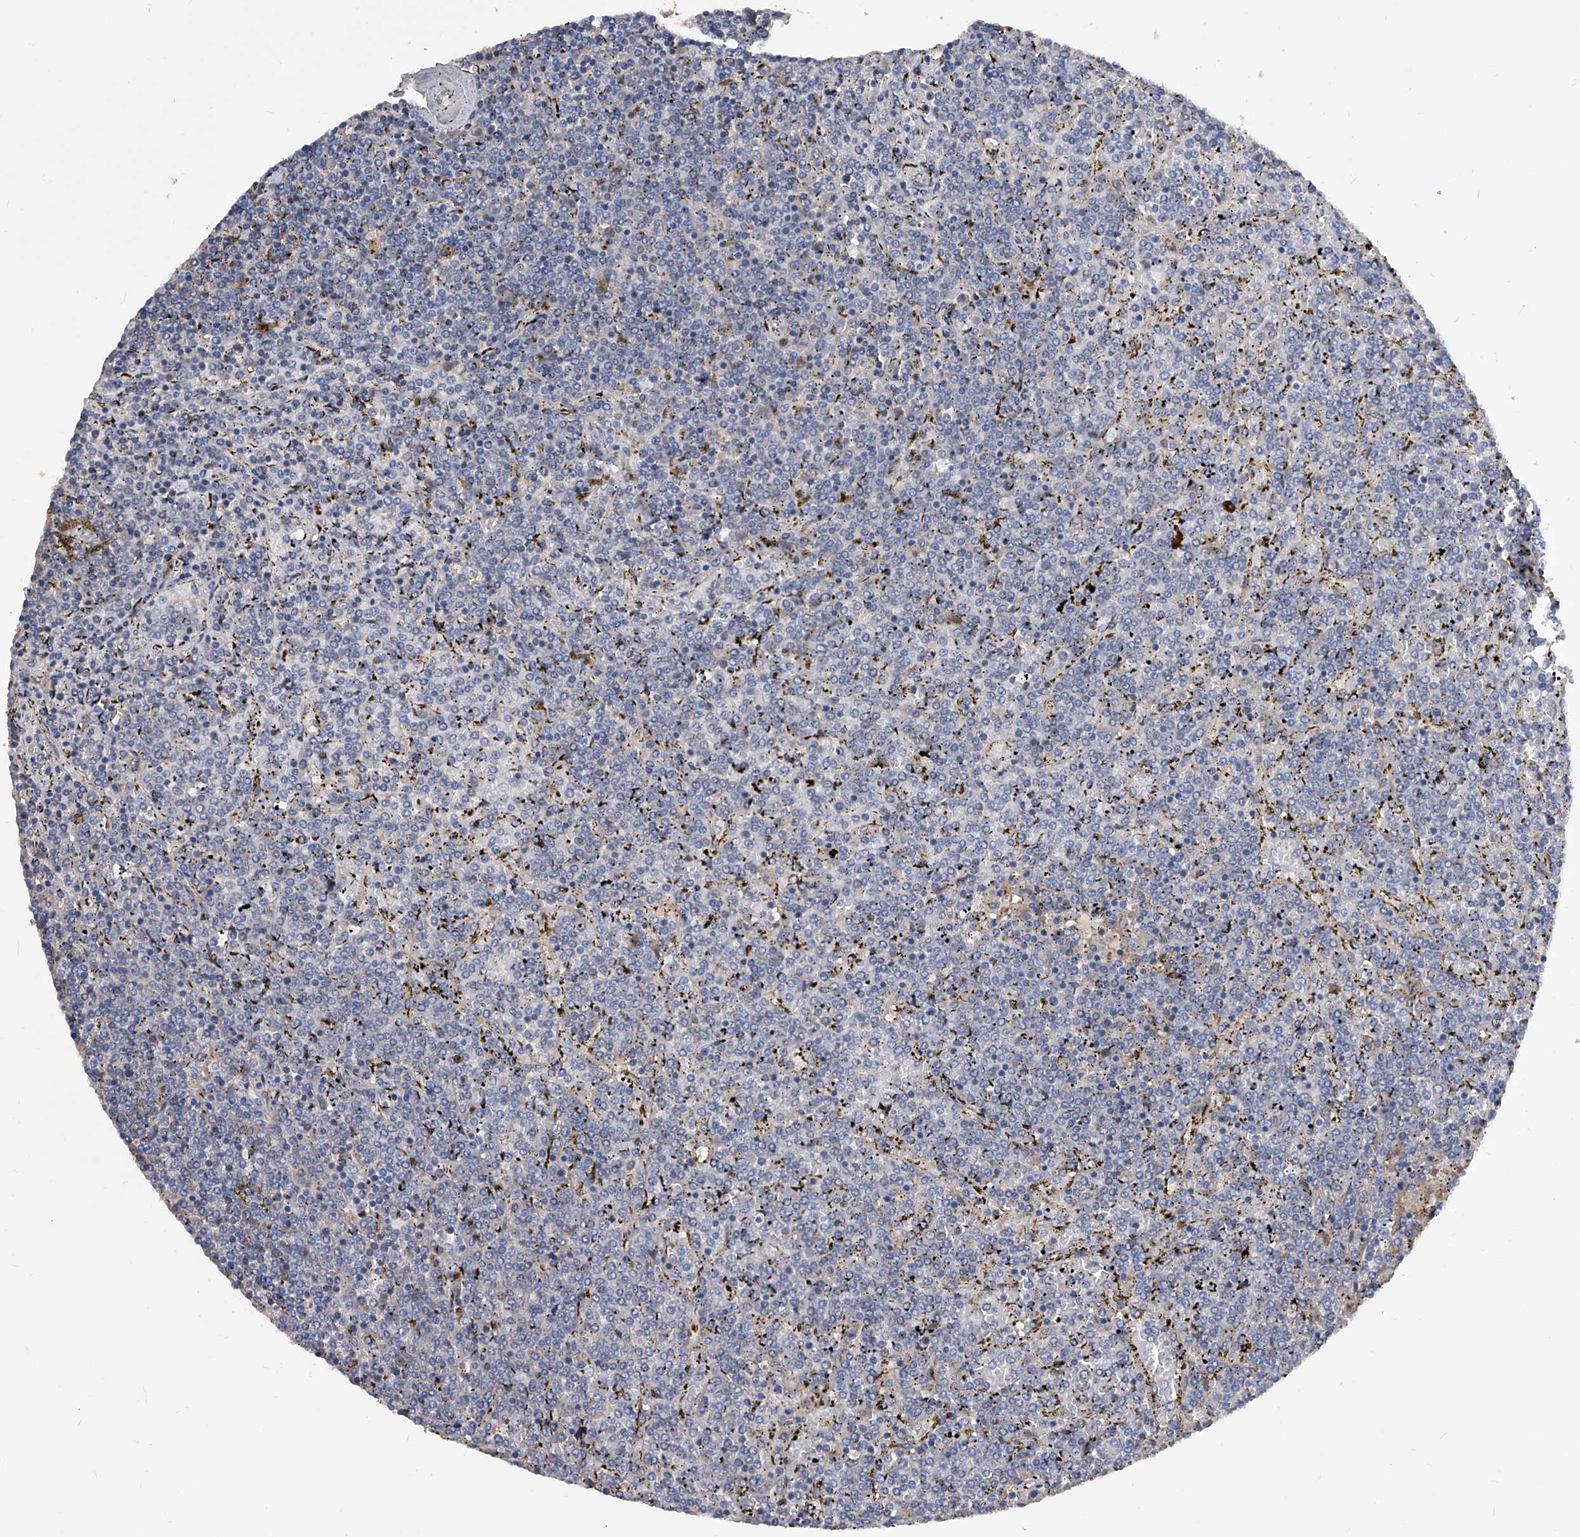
{"staining": {"intensity": "negative", "quantity": "none", "location": "none"}, "tissue": "lymphoma", "cell_type": "Tumor cells", "image_type": "cancer", "snomed": [{"axis": "morphology", "description": "Malignant lymphoma, non-Hodgkin's type, Low grade"}, {"axis": "topography", "description": "Spleen"}], "caption": "An image of lymphoma stained for a protein displays no brown staining in tumor cells. (DAB IHC, high magnification).", "gene": "ZNF25", "patient": {"sex": "female", "age": 19}}